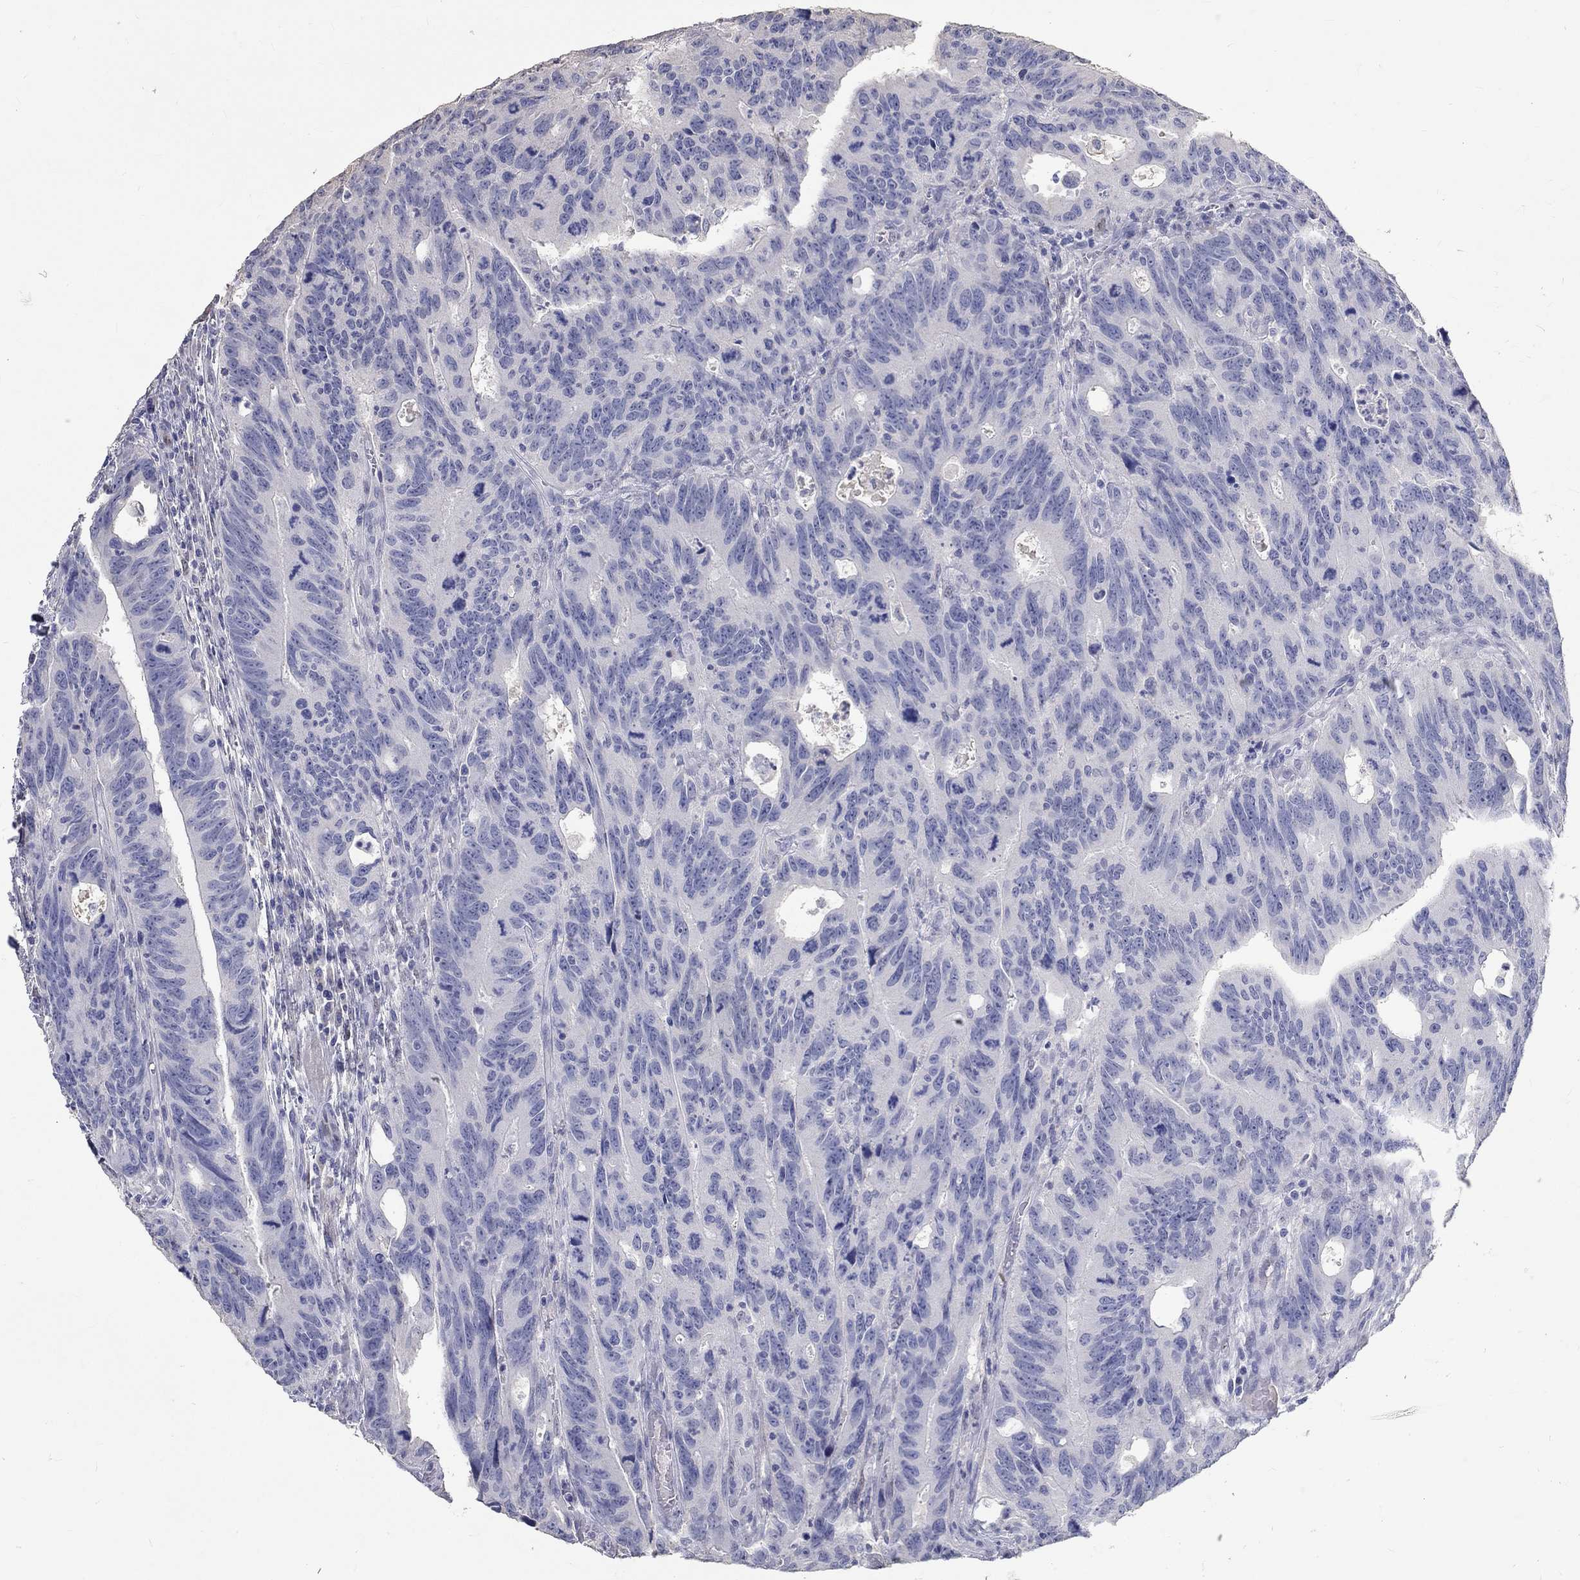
{"staining": {"intensity": "negative", "quantity": "none", "location": "none"}, "tissue": "colorectal cancer", "cell_type": "Tumor cells", "image_type": "cancer", "snomed": [{"axis": "morphology", "description": "Adenocarcinoma, NOS"}, {"axis": "topography", "description": "Colon"}], "caption": "An immunohistochemistry micrograph of colorectal adenocarcinoma is shown. There is no staining in tumor cells of colorectal adenocarcinoma. The staining is performed using DAB (3,3'-diaminobenzidine) brown chromogen with nuclei counter-stained in using hematoxylin.", "gene": "FGF2", "patient": {"sex": "female", "age": 77}}